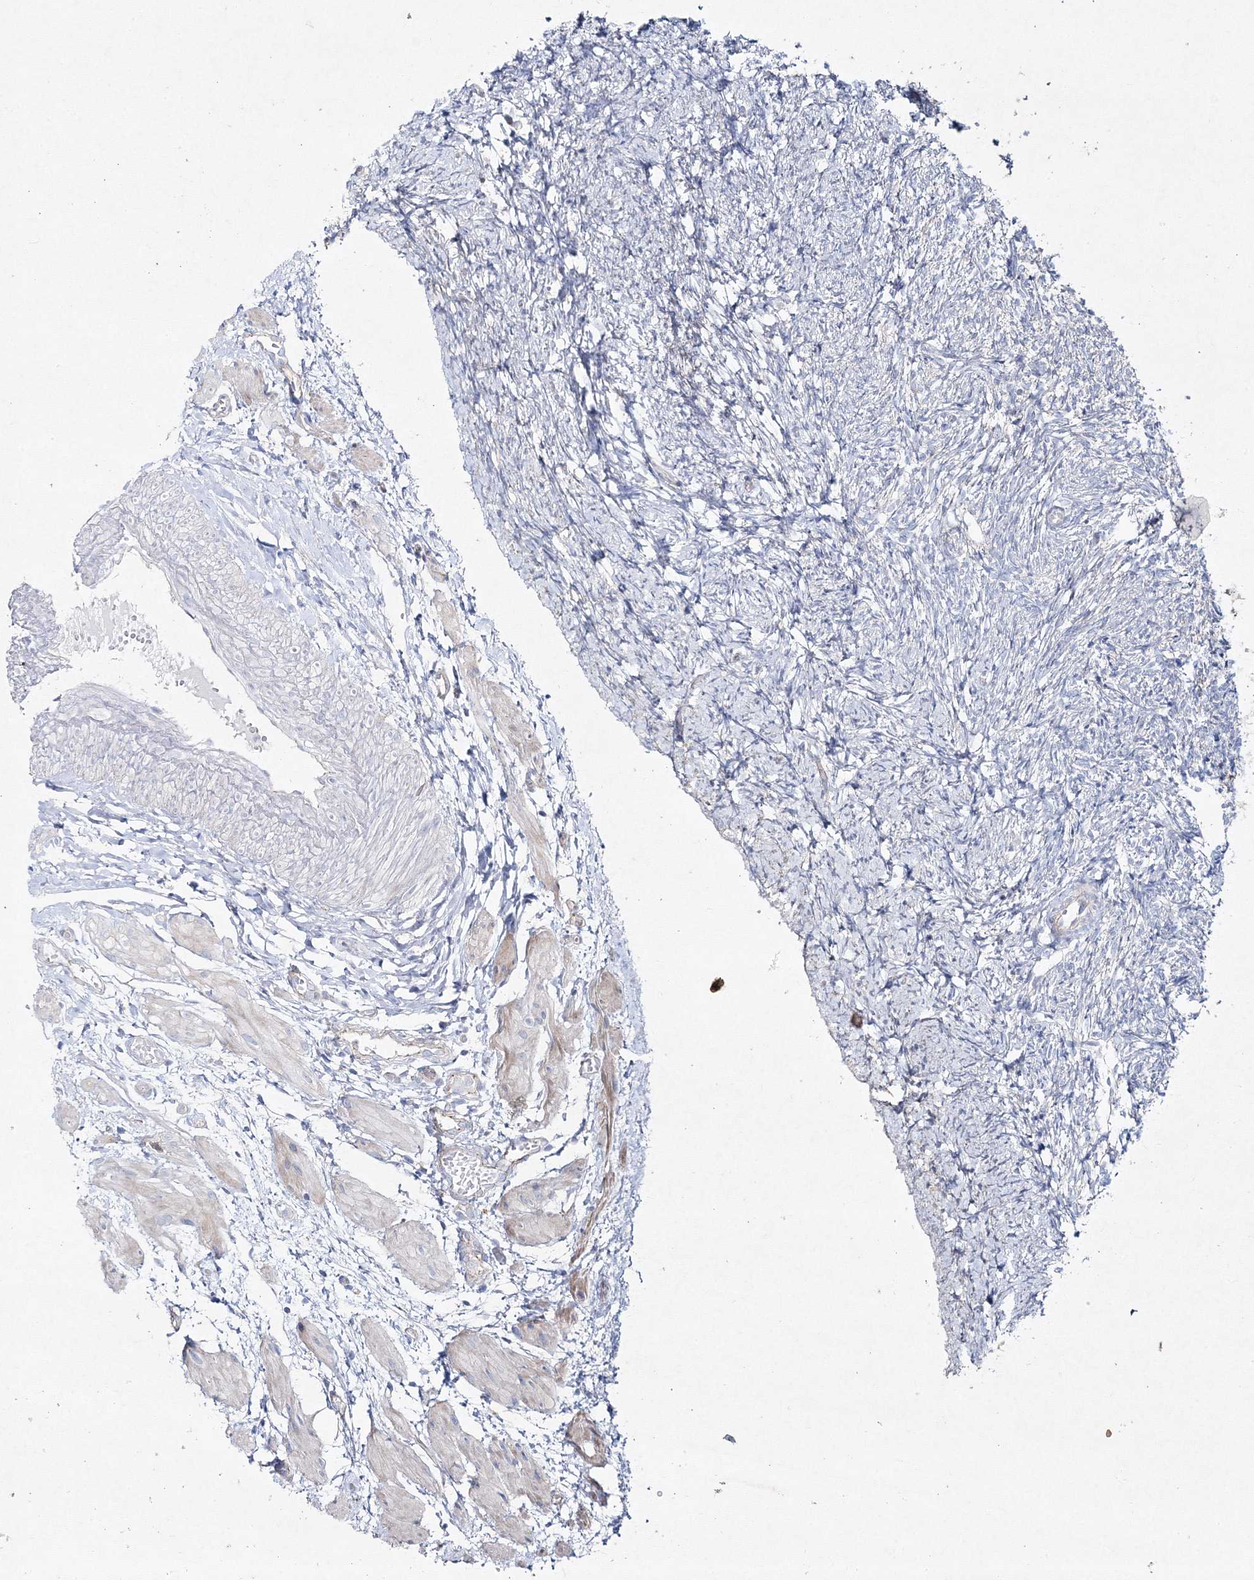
{"staining": {"intensity": "negative", "quantity": "none", "location": "none"}, "tissue": "ovary", "cell_type": "Follicle cells", "image_type": "normal", "snomed": [{"axis": "morphology", "description": "Normal tissue, NOS"}, {"axis": "topography", "description": "Ovary"}], "caption": "DAB (3,3'-diaminobenzidine) immunohistochemical staining of unremarkable human ovary demonstrates no significant staining in follicle cells.", "gene": "NAA40", "patient": {"sex": "female", "age": 41}}